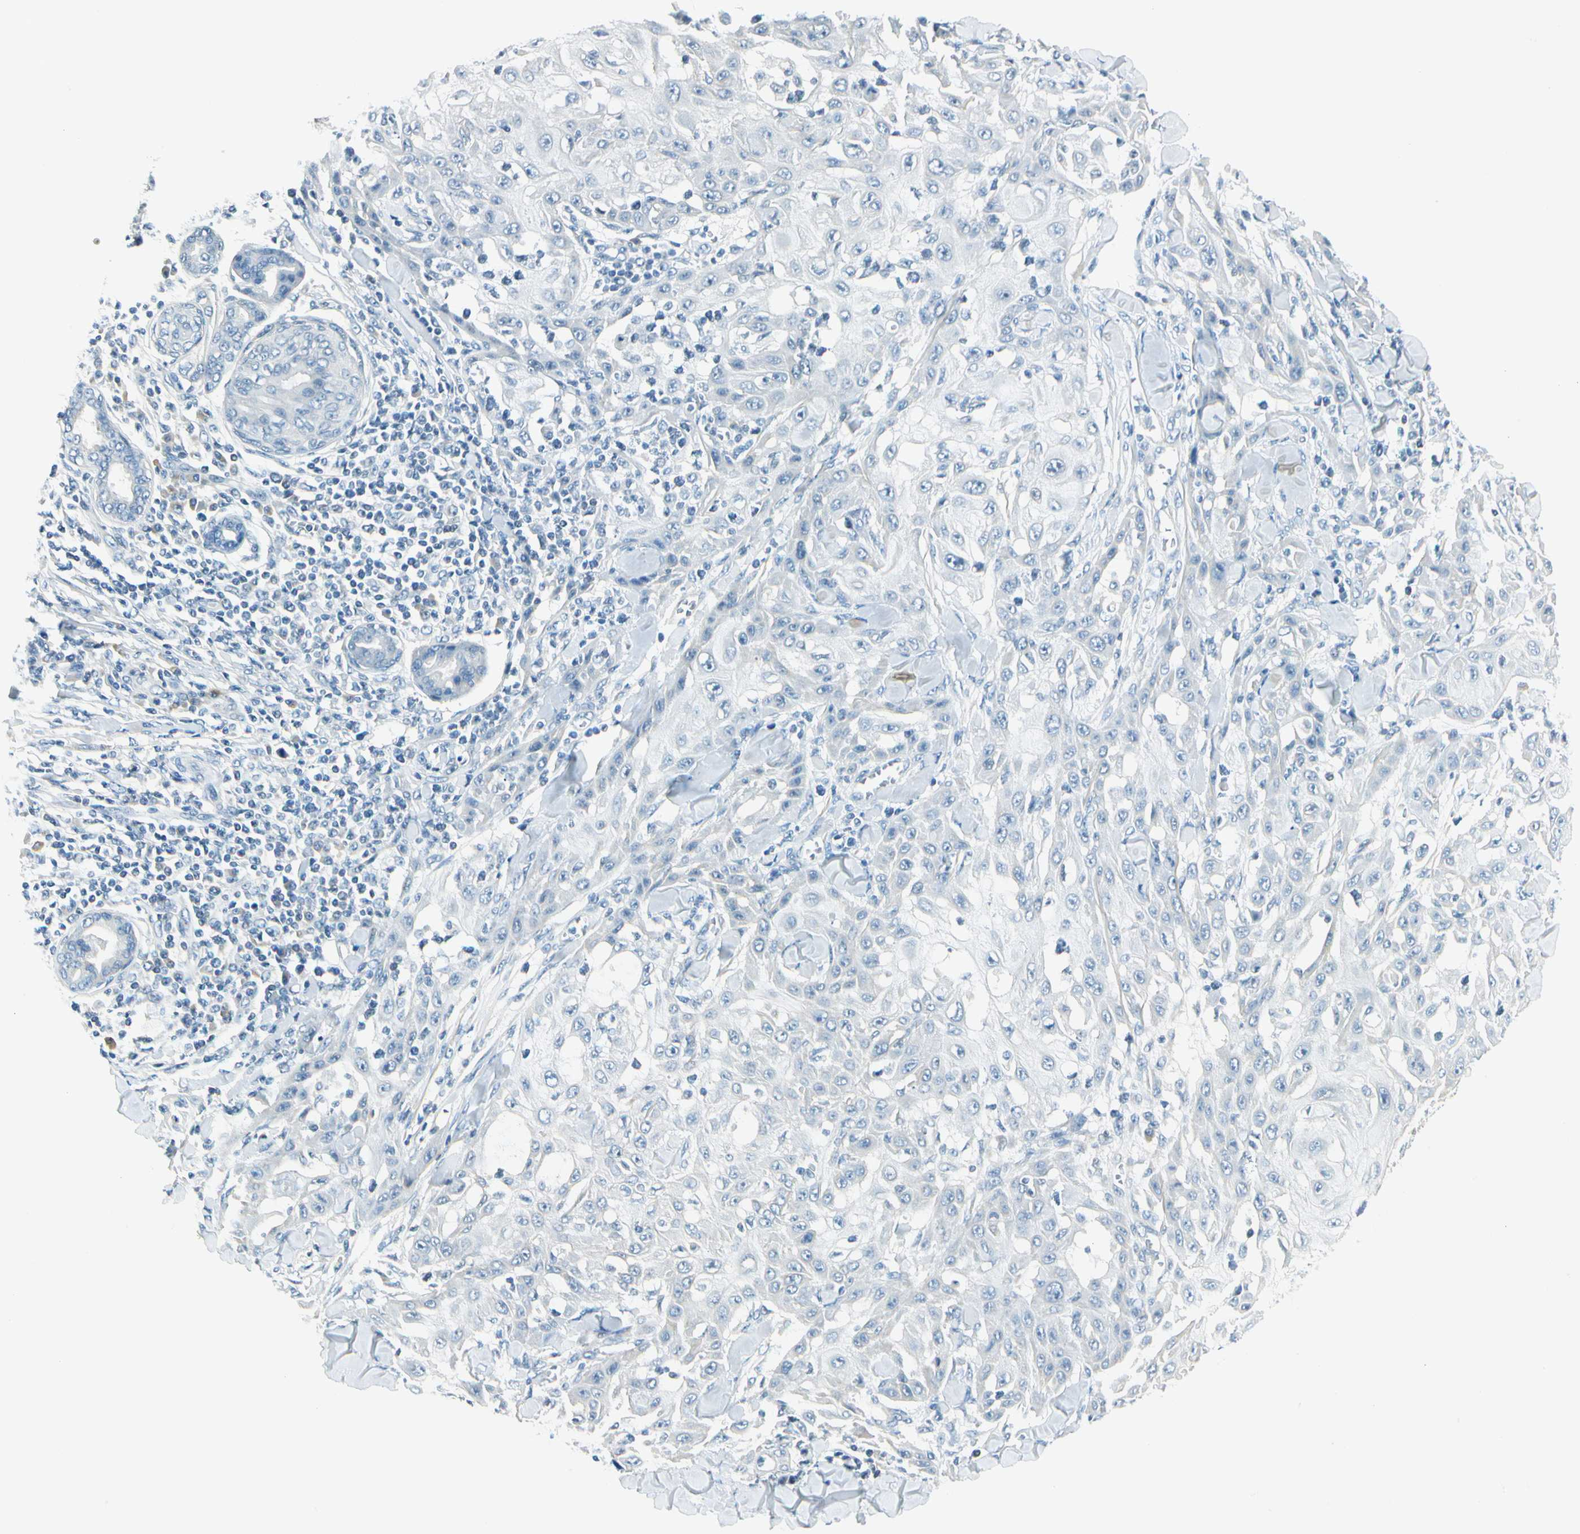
{"staining": {"intensity": "negative", "quantity": "none", "location": "none"}, "tissue": "skin cancer", "cell_type": "Tumor cells", "image_type": "cancer", "snomed": [{"axis": "morphology", "description": "Squamous cell carcinoma, NOS"}, {"axis": "topography", "description": "Skin"}], "caption": "This is an immunohistochemistry image of skin cancer. There is no staining in tumor cells.", "gene": "ZSCAN1", "patient": {"sex": "male", "age": 24}}